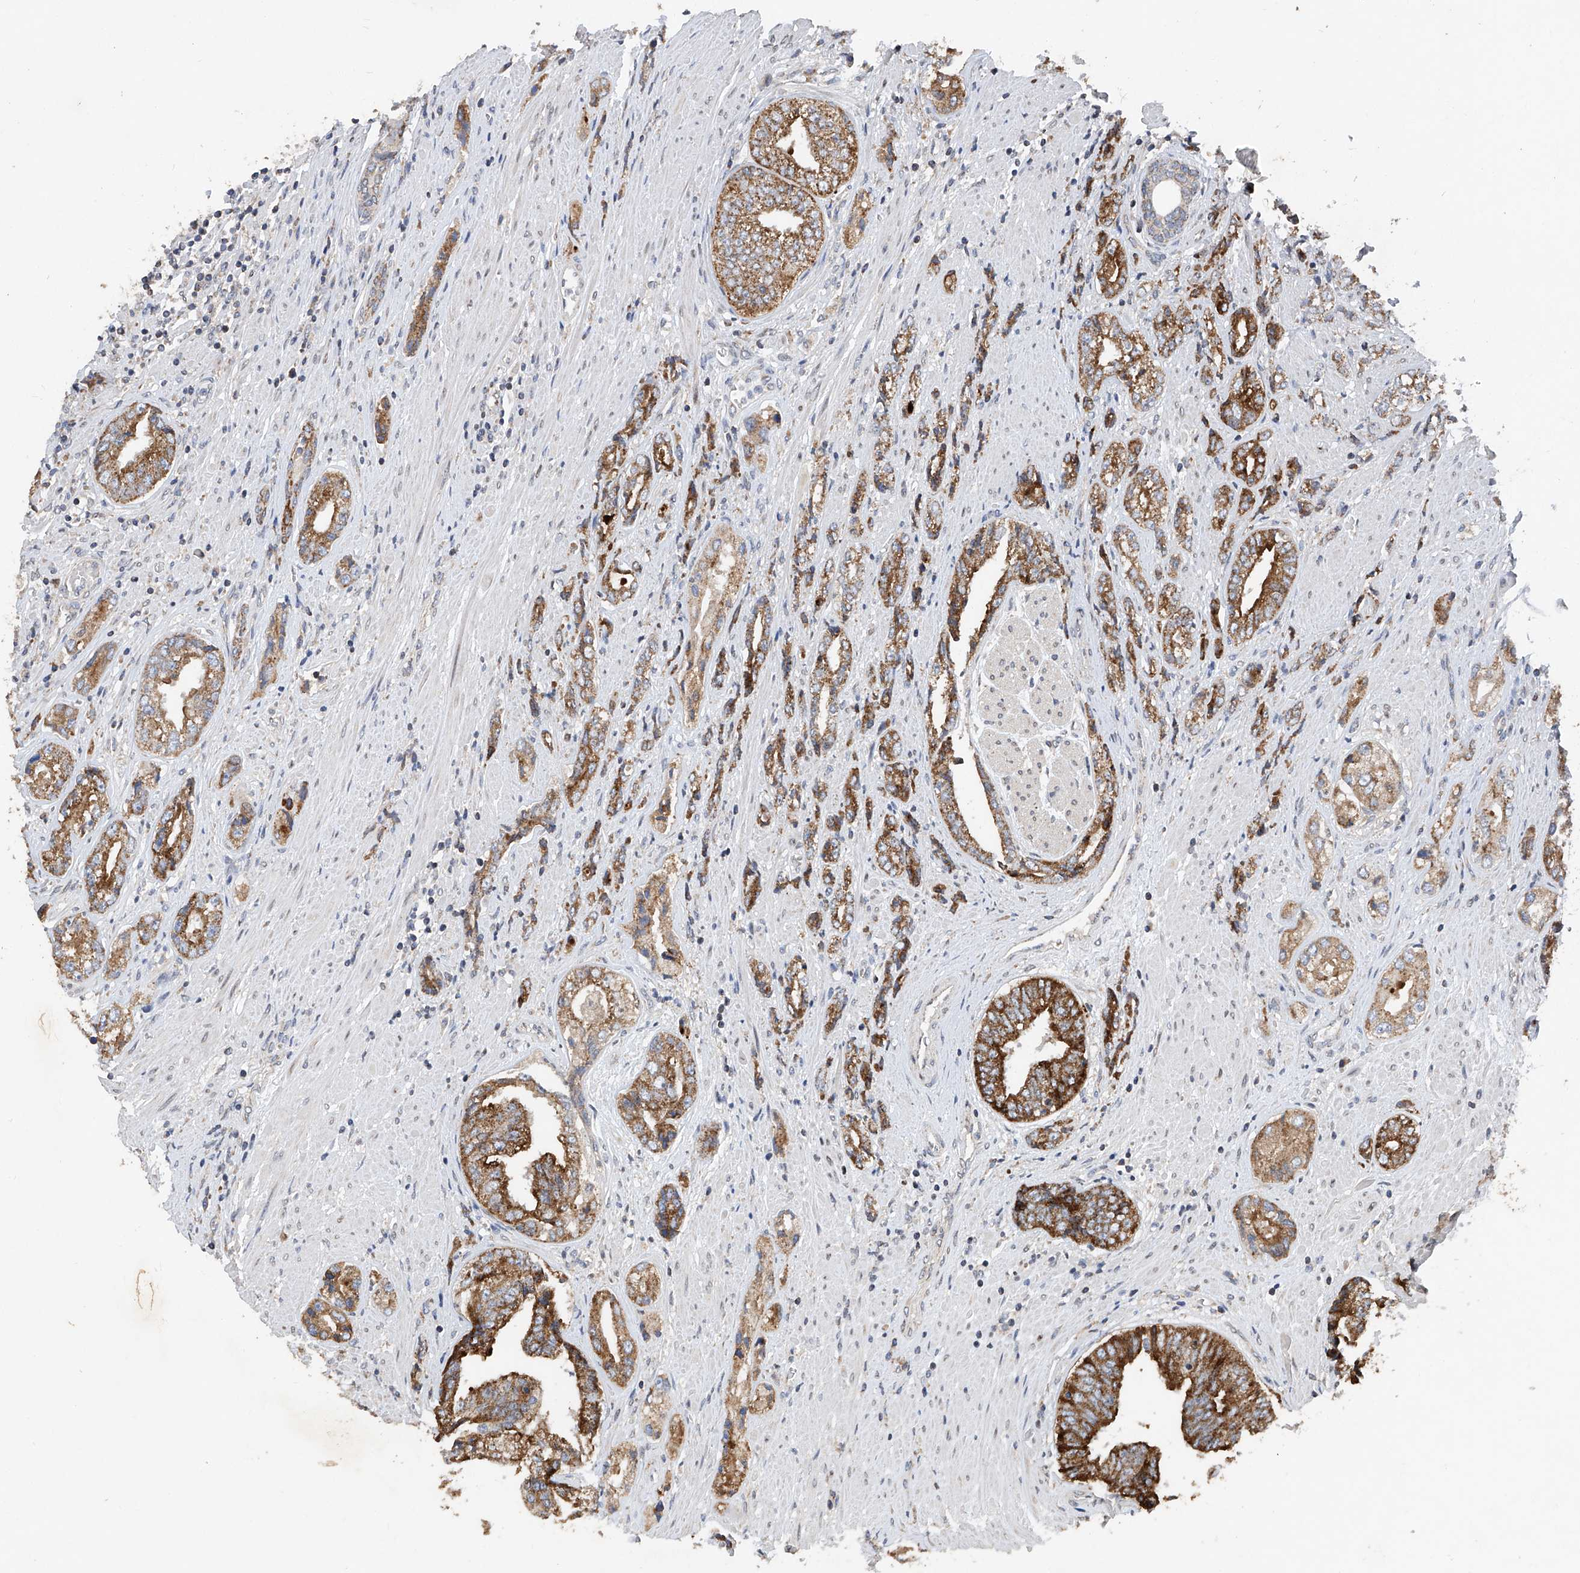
{"staining": {"intensity": "strong", "quantity": ">75%", "location": "cytoplasmic/membranous"}, "tissue": "prostate cancer", "cell_type": "Tumor cells", "image_type": "cancer", "snomed": [{"axis": "morphology", "description": "Adenocarcinoma, High grade"}, {"axis": "topography", "description": "Prostate"}], "caption": "High-grade adenocarcinoma (prostate) was stained to show a protein in brown. There is high levels of strong cytoplasmic/membranous staining in about >75% of tumor cells.", "gene": "BCKDHB", "patient": {"sex": "male", "age": 61}}